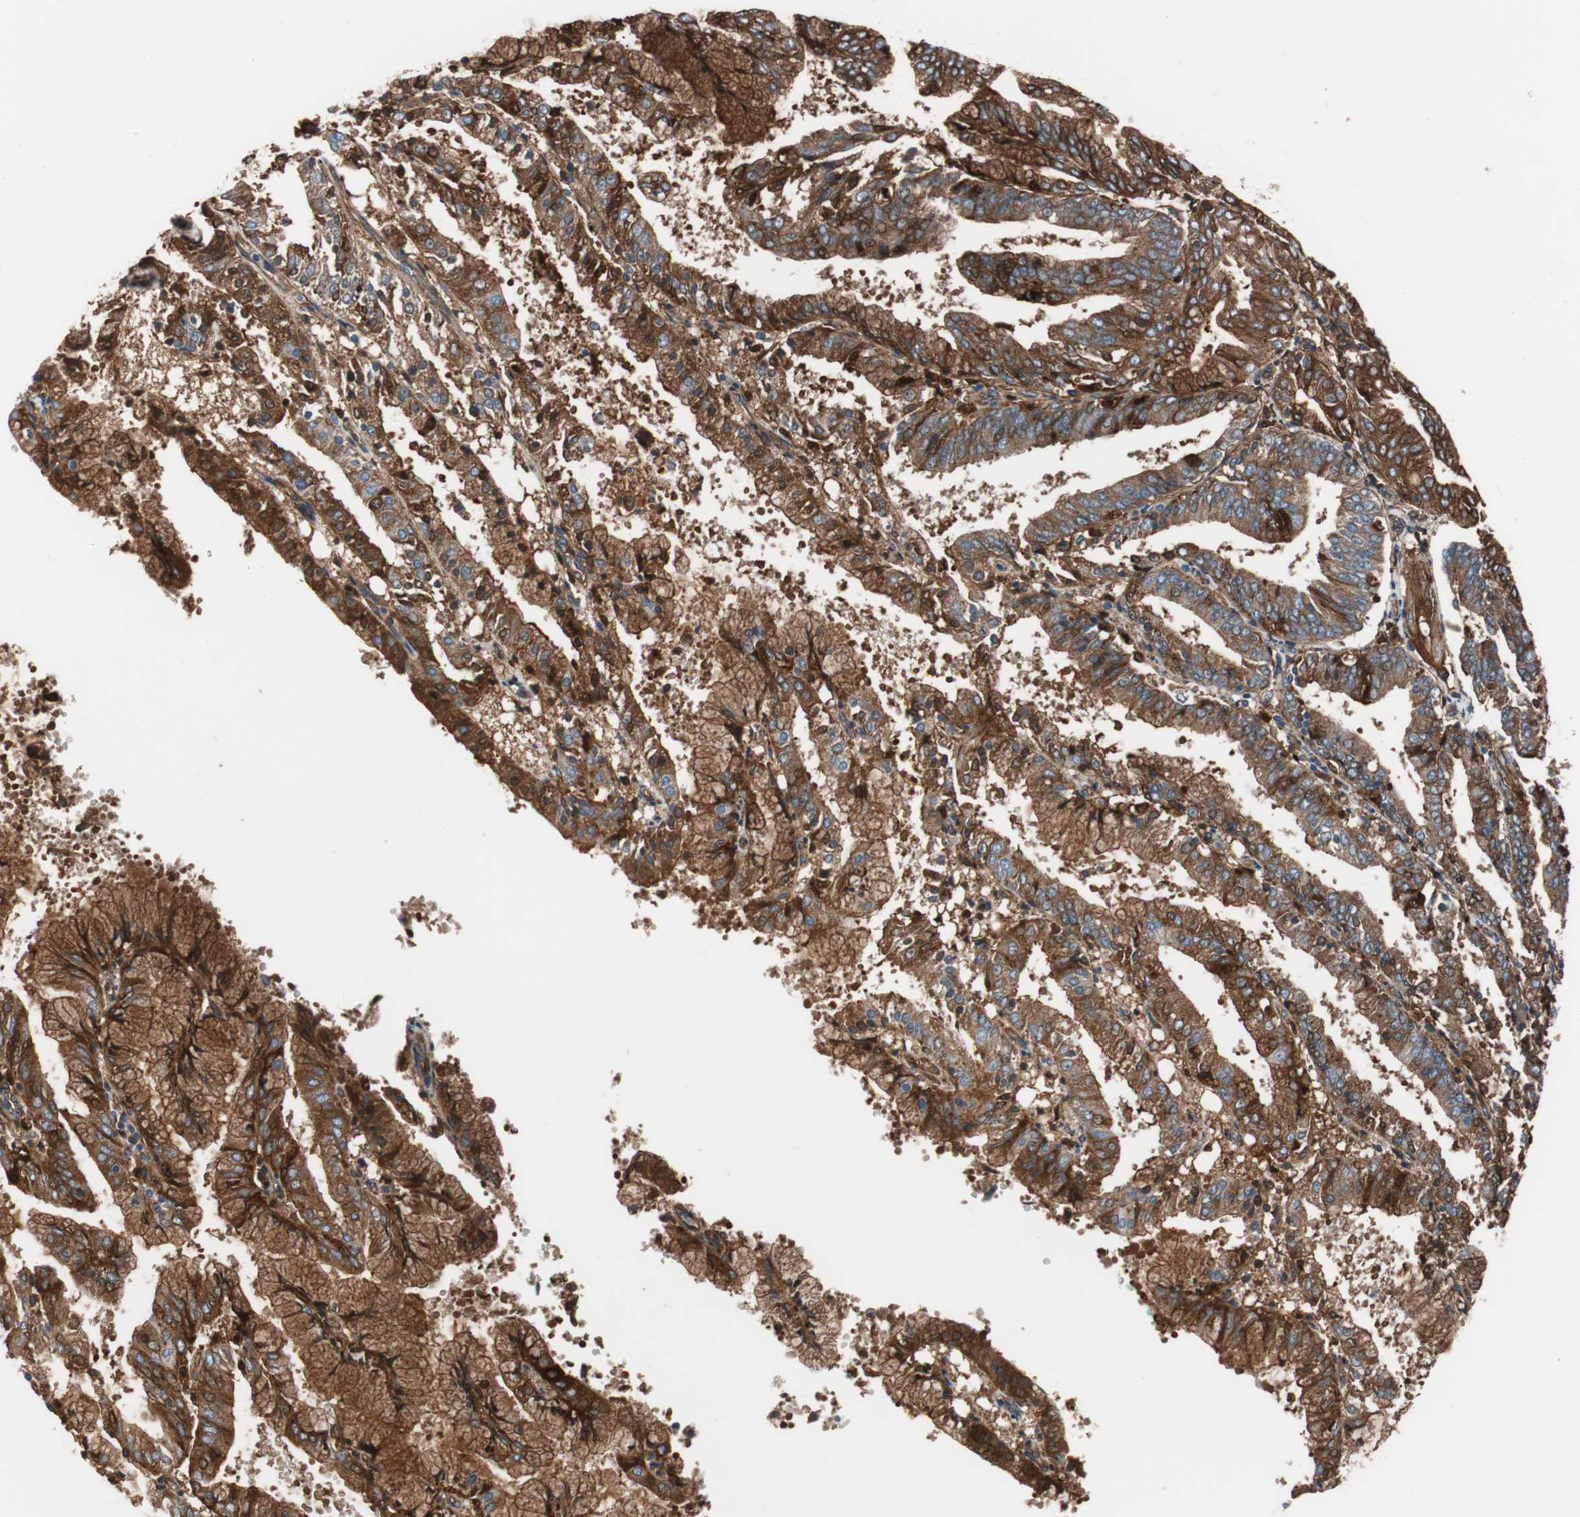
{"staining": {"intensity": "strong", "quantity": ">75%", "location": "cytoplasmic/membranous"}, "tissue": "endometrial cancer", "cell_type": "Tumor cells", "image_type": "cancer", "snomed": [{"axis": "morphology", "description": "Adenocarcinoma, NOS"}, {"axis": "topography", "description": "Endometrium"}], "caption": "Endometrial adenocarcinoma stained for a protein (brown) exhibits strong cytoplasmic/membranous positive staining in approximately >75% of tumor cells.", "gene": "SPINT1", "patient": {"sex": "female", "age": 63}}